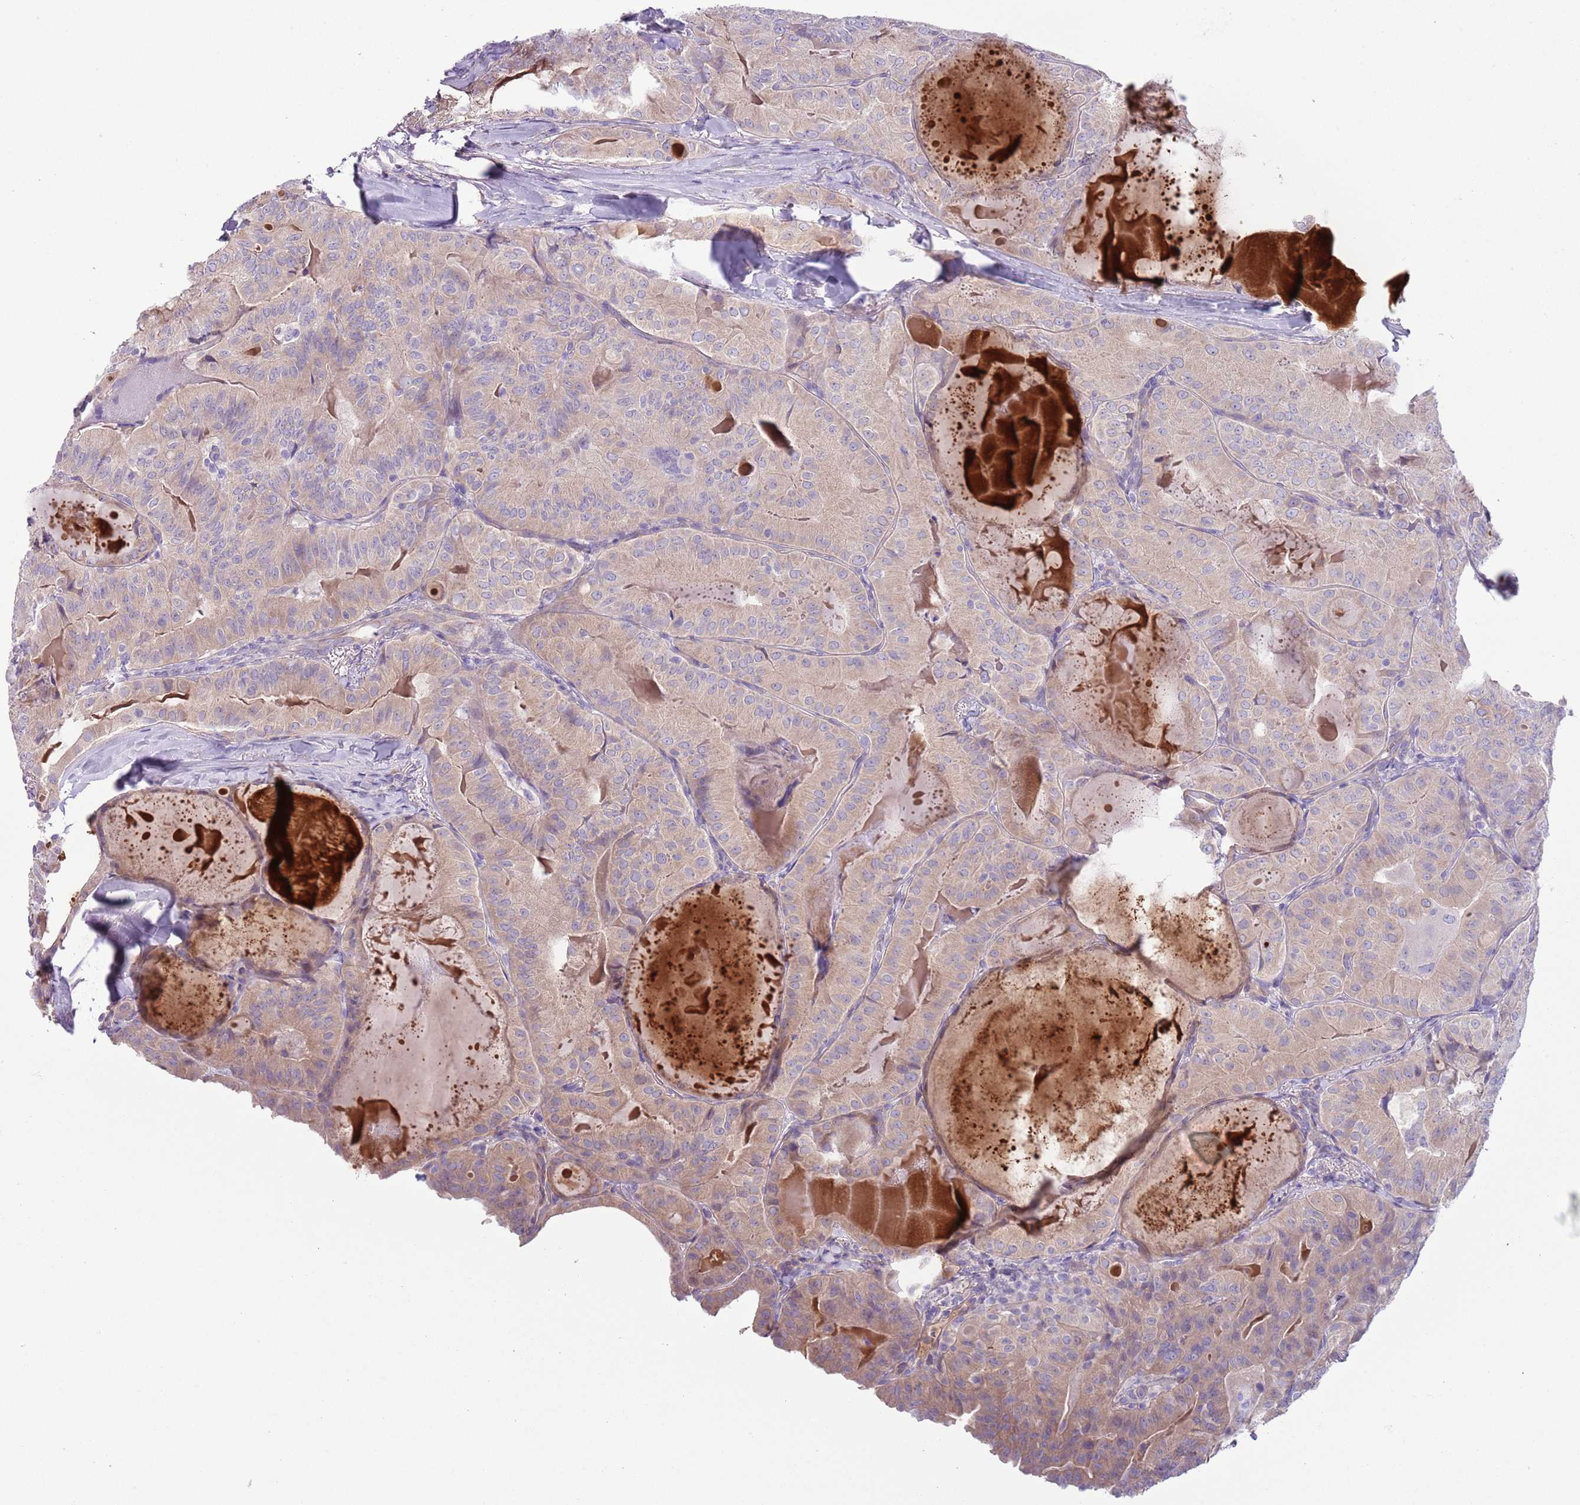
{"staining": {"intensity": "weak", "quantity": ">75%", "location": "cytoplasmic/membranous"}, "tissue": "thyroid cancer", "cell_type": "Tumor cells", "image_type": "cancer", "snomed": [{"axis": "morphology", "description": "Papillary adenocarcinoma, NOS"}, {"axis": "topography", "description": "Thyroid gland"}], "caption": "Human thyroid cancer stained with a brown dye shows weak cytoplasmic/membranous positive expression in about >75% of tumor cells.", "gene": "CFH", "patient": {"sex": "female", "age": 68}}